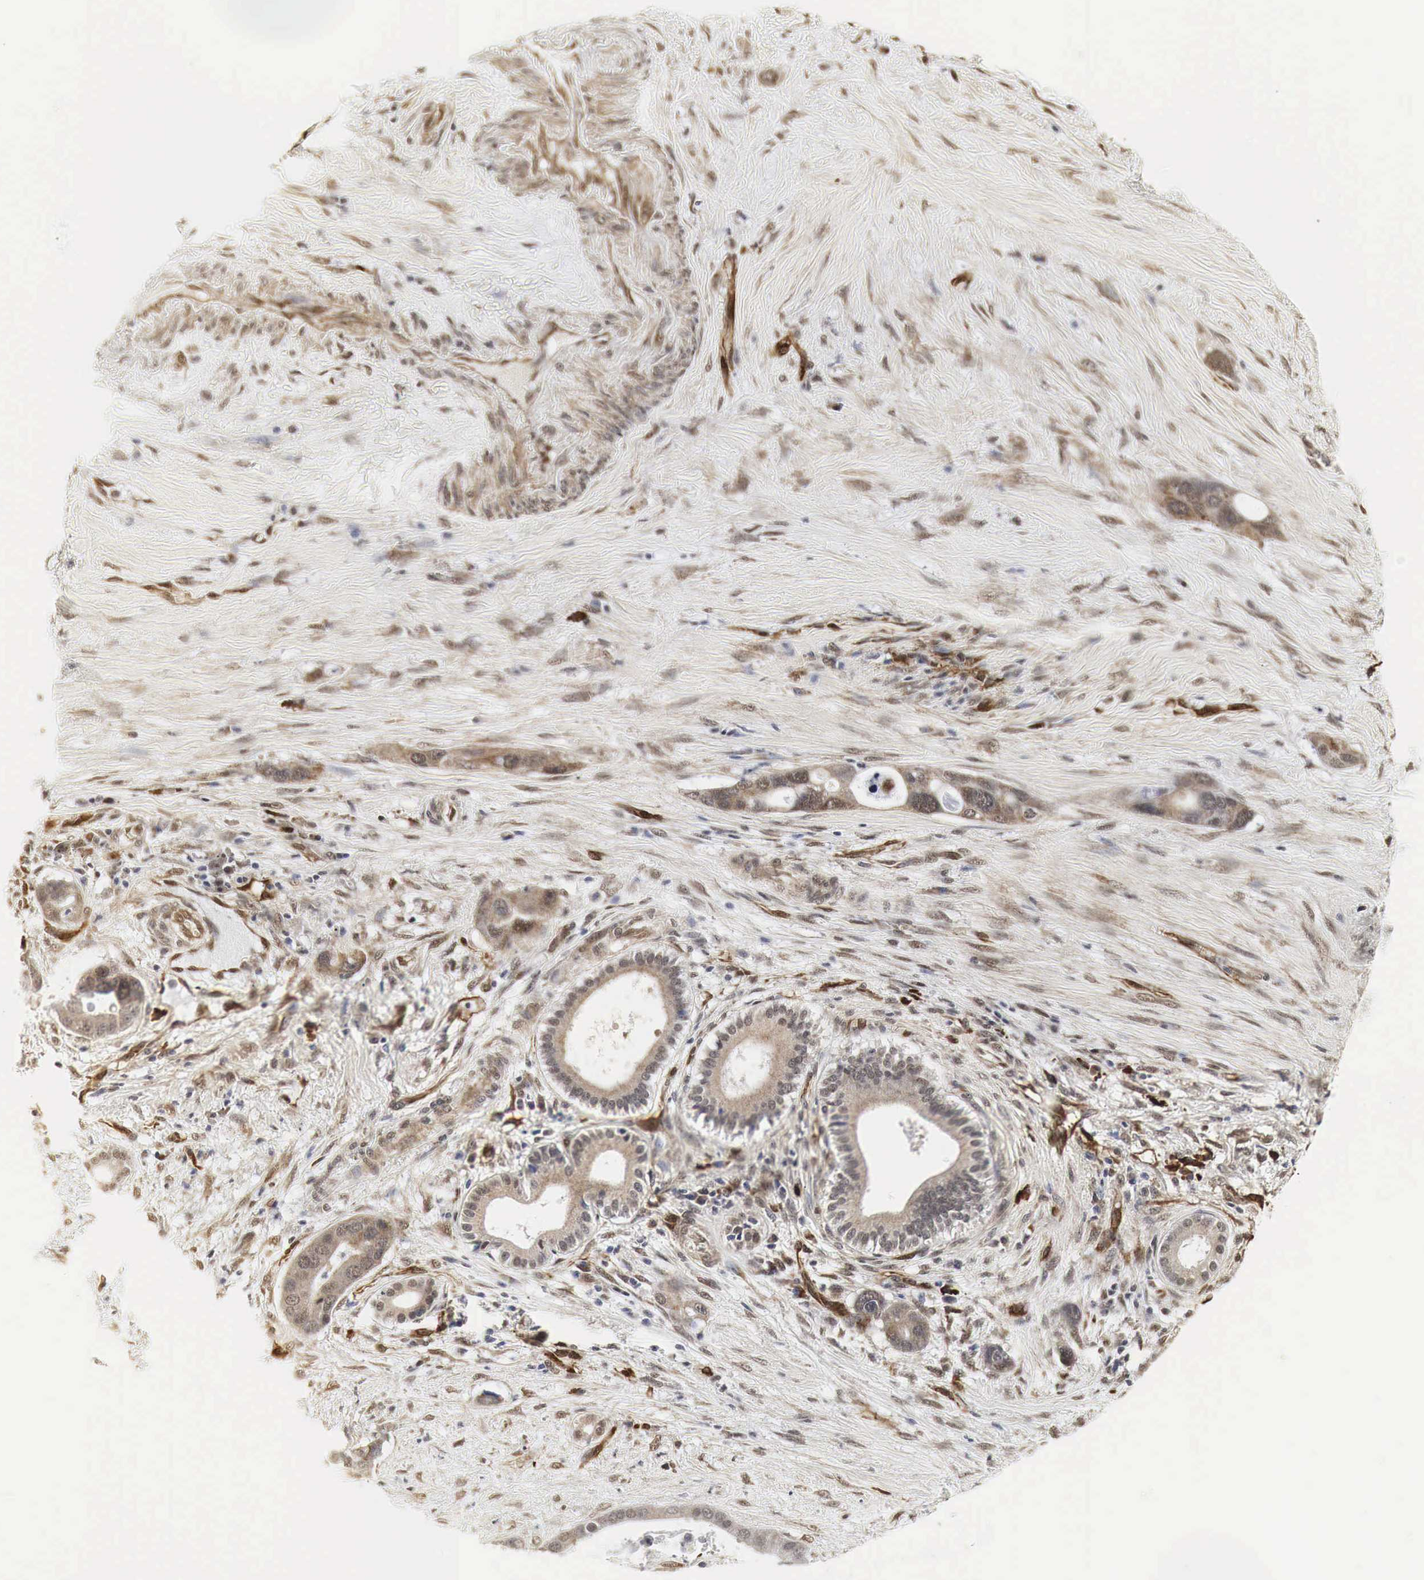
{"staining": {"intensity": "weak", "quantity": ">75%", "location": "cytoplasmic/membranous"}, "tissue": "liver cancer", "cell_type": "Tumor cells", "image_type": "cancer", "snomed": [{"axis": "morphology", "description": "Cholangiocarcinoma"}, {"axis": "topography", "description": "Liver"}], "caption": "Weak cytoplasmic/membranous protein positivity is present in approximately >75% of tumor cells in liver cancer. (Brightfield microscopy of DAB IHC at high magnification).", "gene": "SPIN1", "patient": {"sex": "female", "age": 65}}